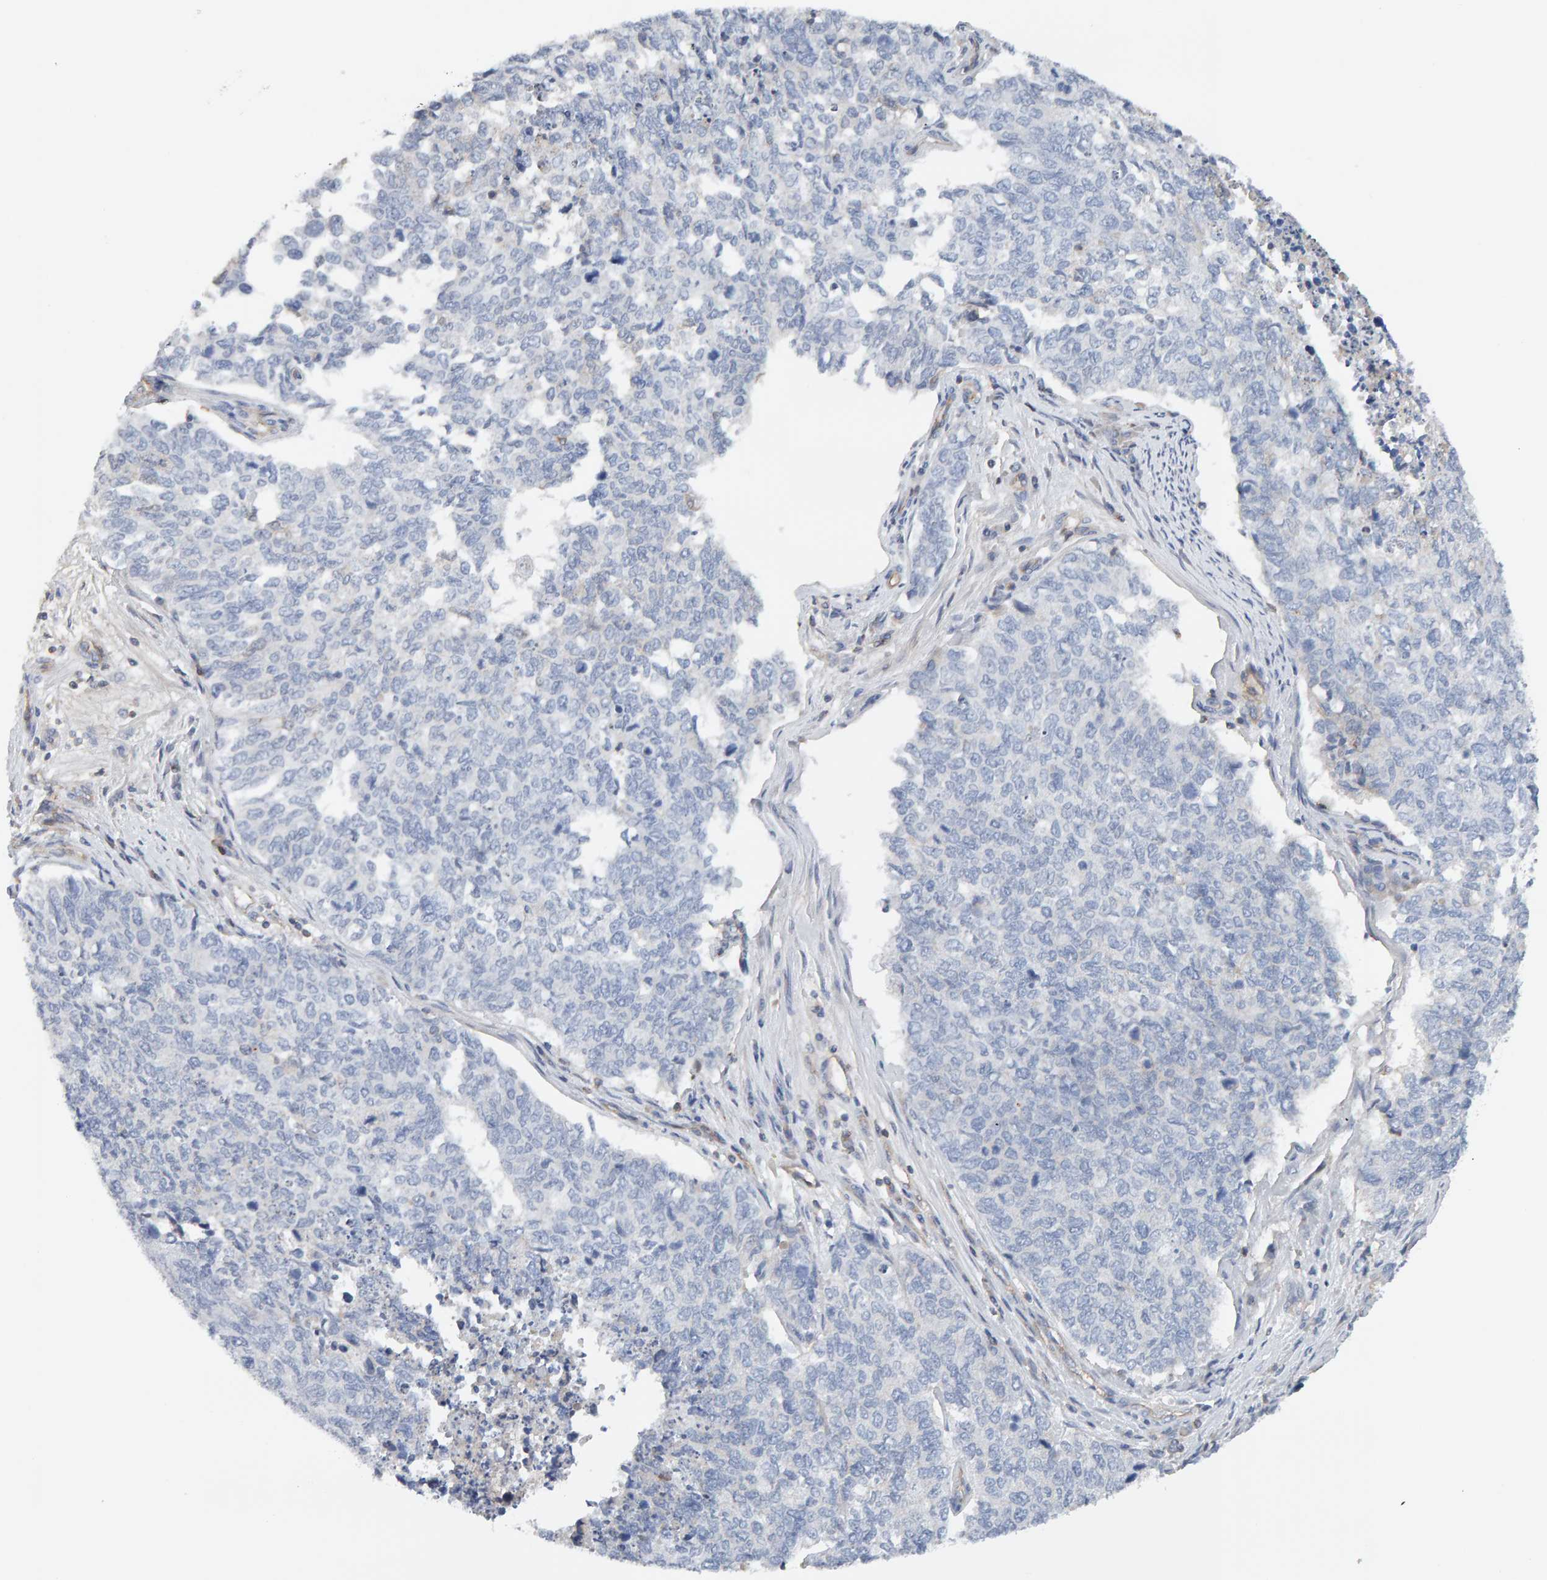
{"staining": {"intensity": "negative", "quantity": "none", "location": "none"}, "tissue": "cervical cancer", "cell_type": "Tumor cells", "image_type": "cancer", "snomed": [{"axis": "morphology", "description": "Squamous cell carcinoma, NOS"}, {"axis": "topography", "description": "Cervix"}], "caption": "Protein analysis of cervical cancer reveals no significant expression in tumor cells.", "gene": "FYN", "patient": {"sex": "female", "age": 63}}